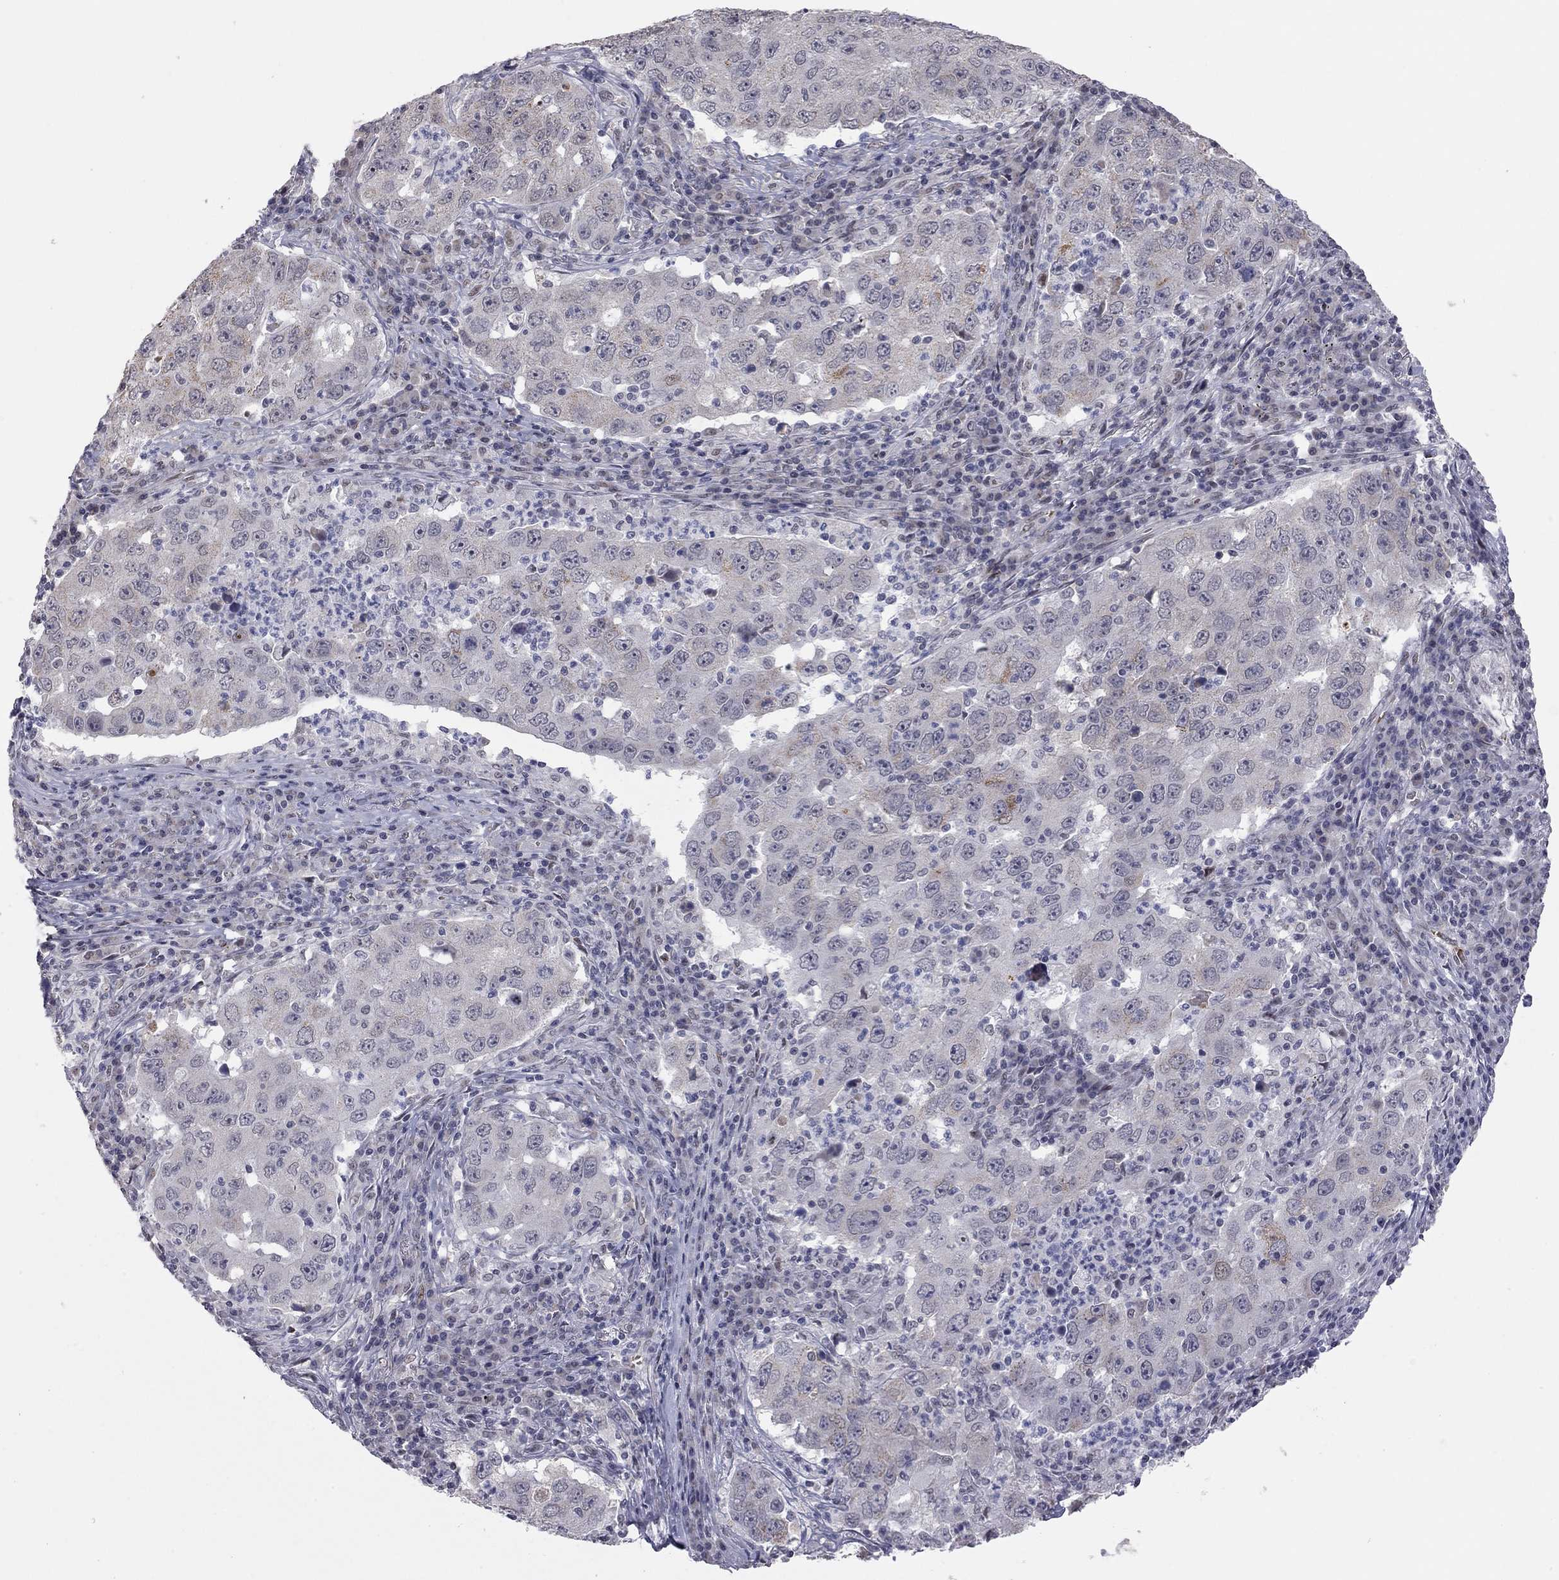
{"staining": {"intensity": "strong", "quantity": "<25%", "location": "cytoplasmic/membranous"}, "tissue": "lung cancer", "cell_type": "Tumor cells", "image_type": "cancer", "snomed": [{"axis": "morphology", "description": "Adenocarcinoma, NOS"}, {"axis": "topography", "description": "Lung"}], "caption": "About <25% of tumor cells in human lung adenocarcinoma exhibit strong cytoplasmic/membranous protein expression as visualized by brown immunohistochemical staining.", "gene": "MC3R", "patient": {"sex": "male", "age": 73}}